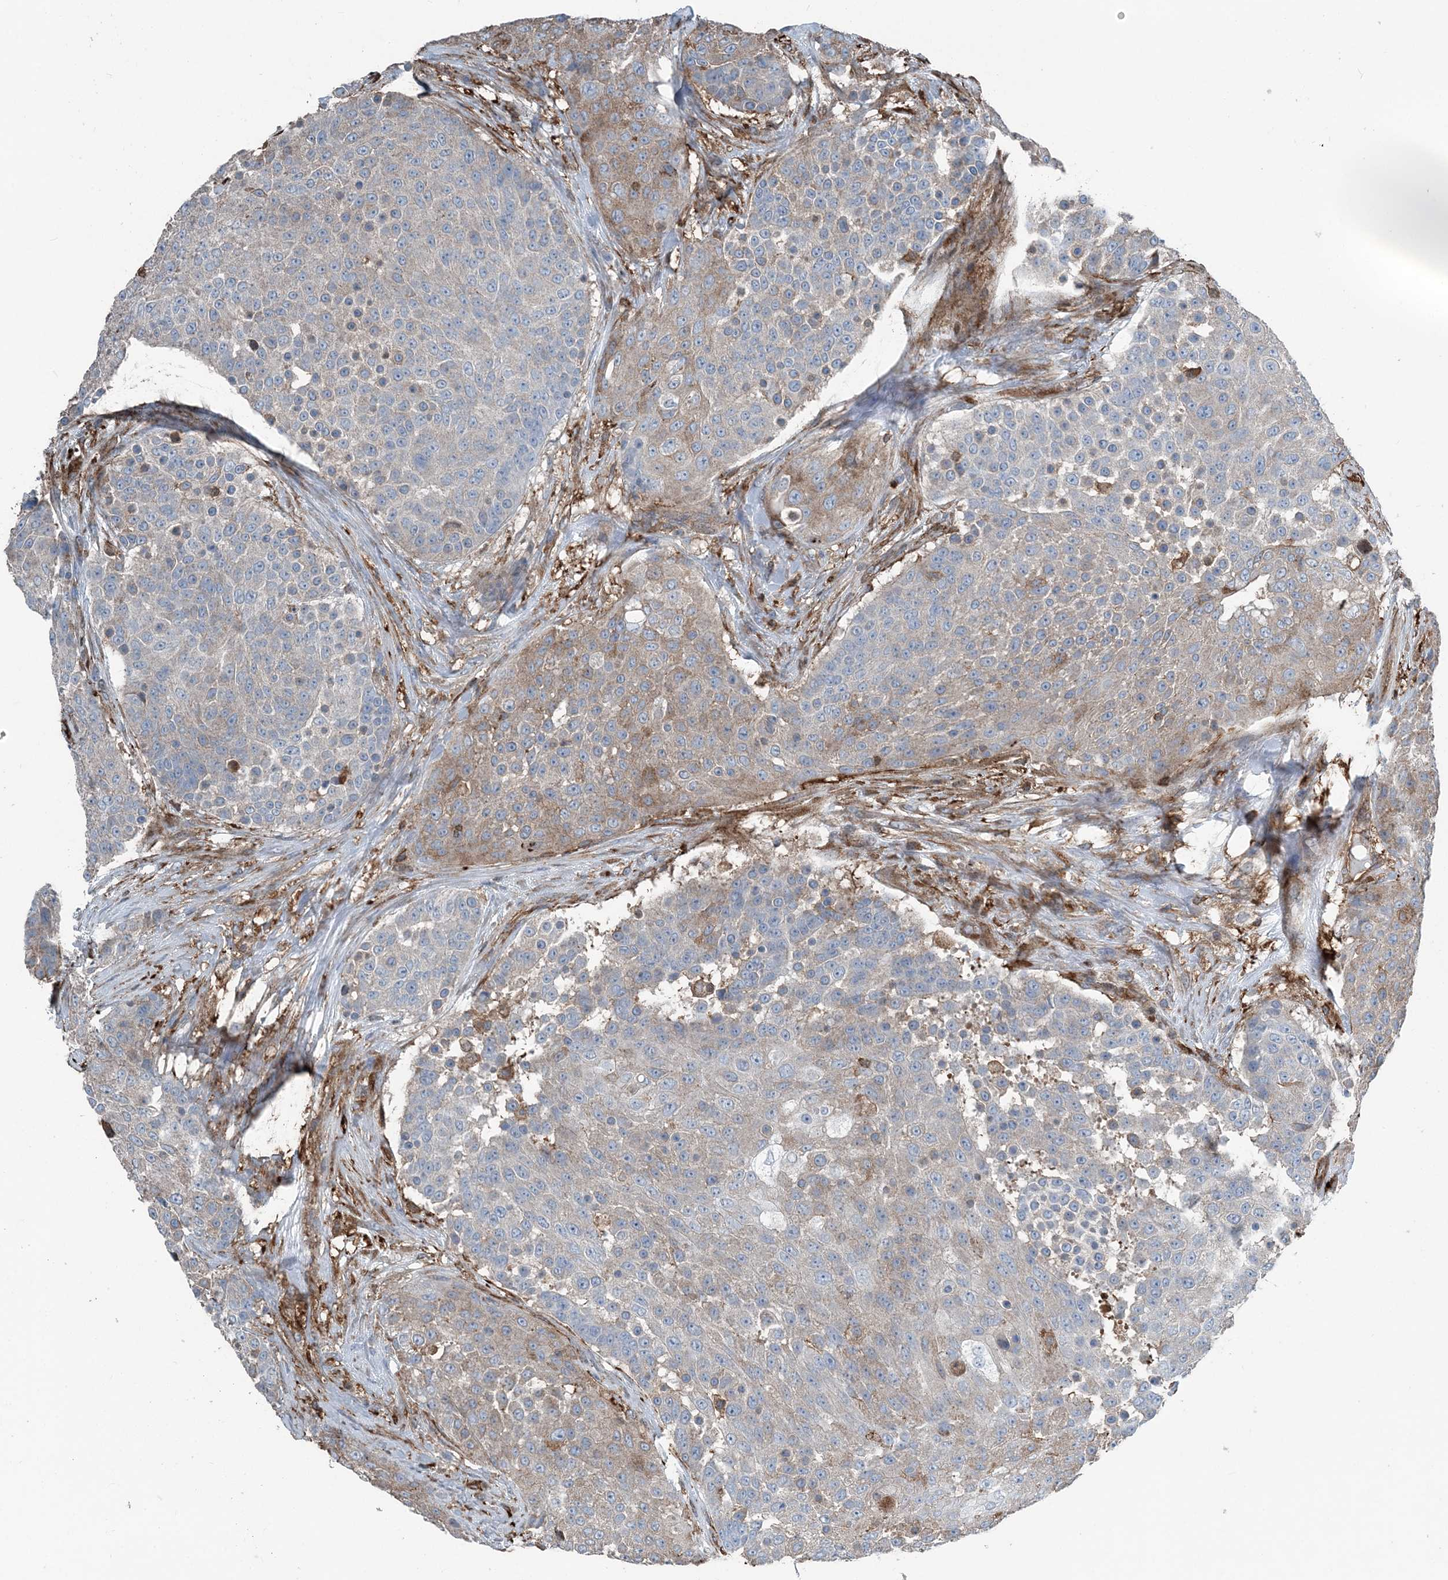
{"staining": {"intensity": "moderate", "quantity": "<25%", "location": "cytoplasmic/membranous"}, "tissue": "urothelial cancer", "cell_type": "Tumor cells", "image_type": "cancer", "snomed": [{"axis": "morphology", "description": "Urothelial carcinoma, High grade"}, {"axis": "topography", "description": "Urinary bladder"}], "caption": "IHC of human urothelial cancer demonstrates low levels of moderate cytoplasmic/membranous positivity in approximately <25% of tumor cells. (brown staining indicates protein expression, while blue staining denotes nuclei).", "gene": "CFL1", "patient": {"sex": "female", "age": 63}}